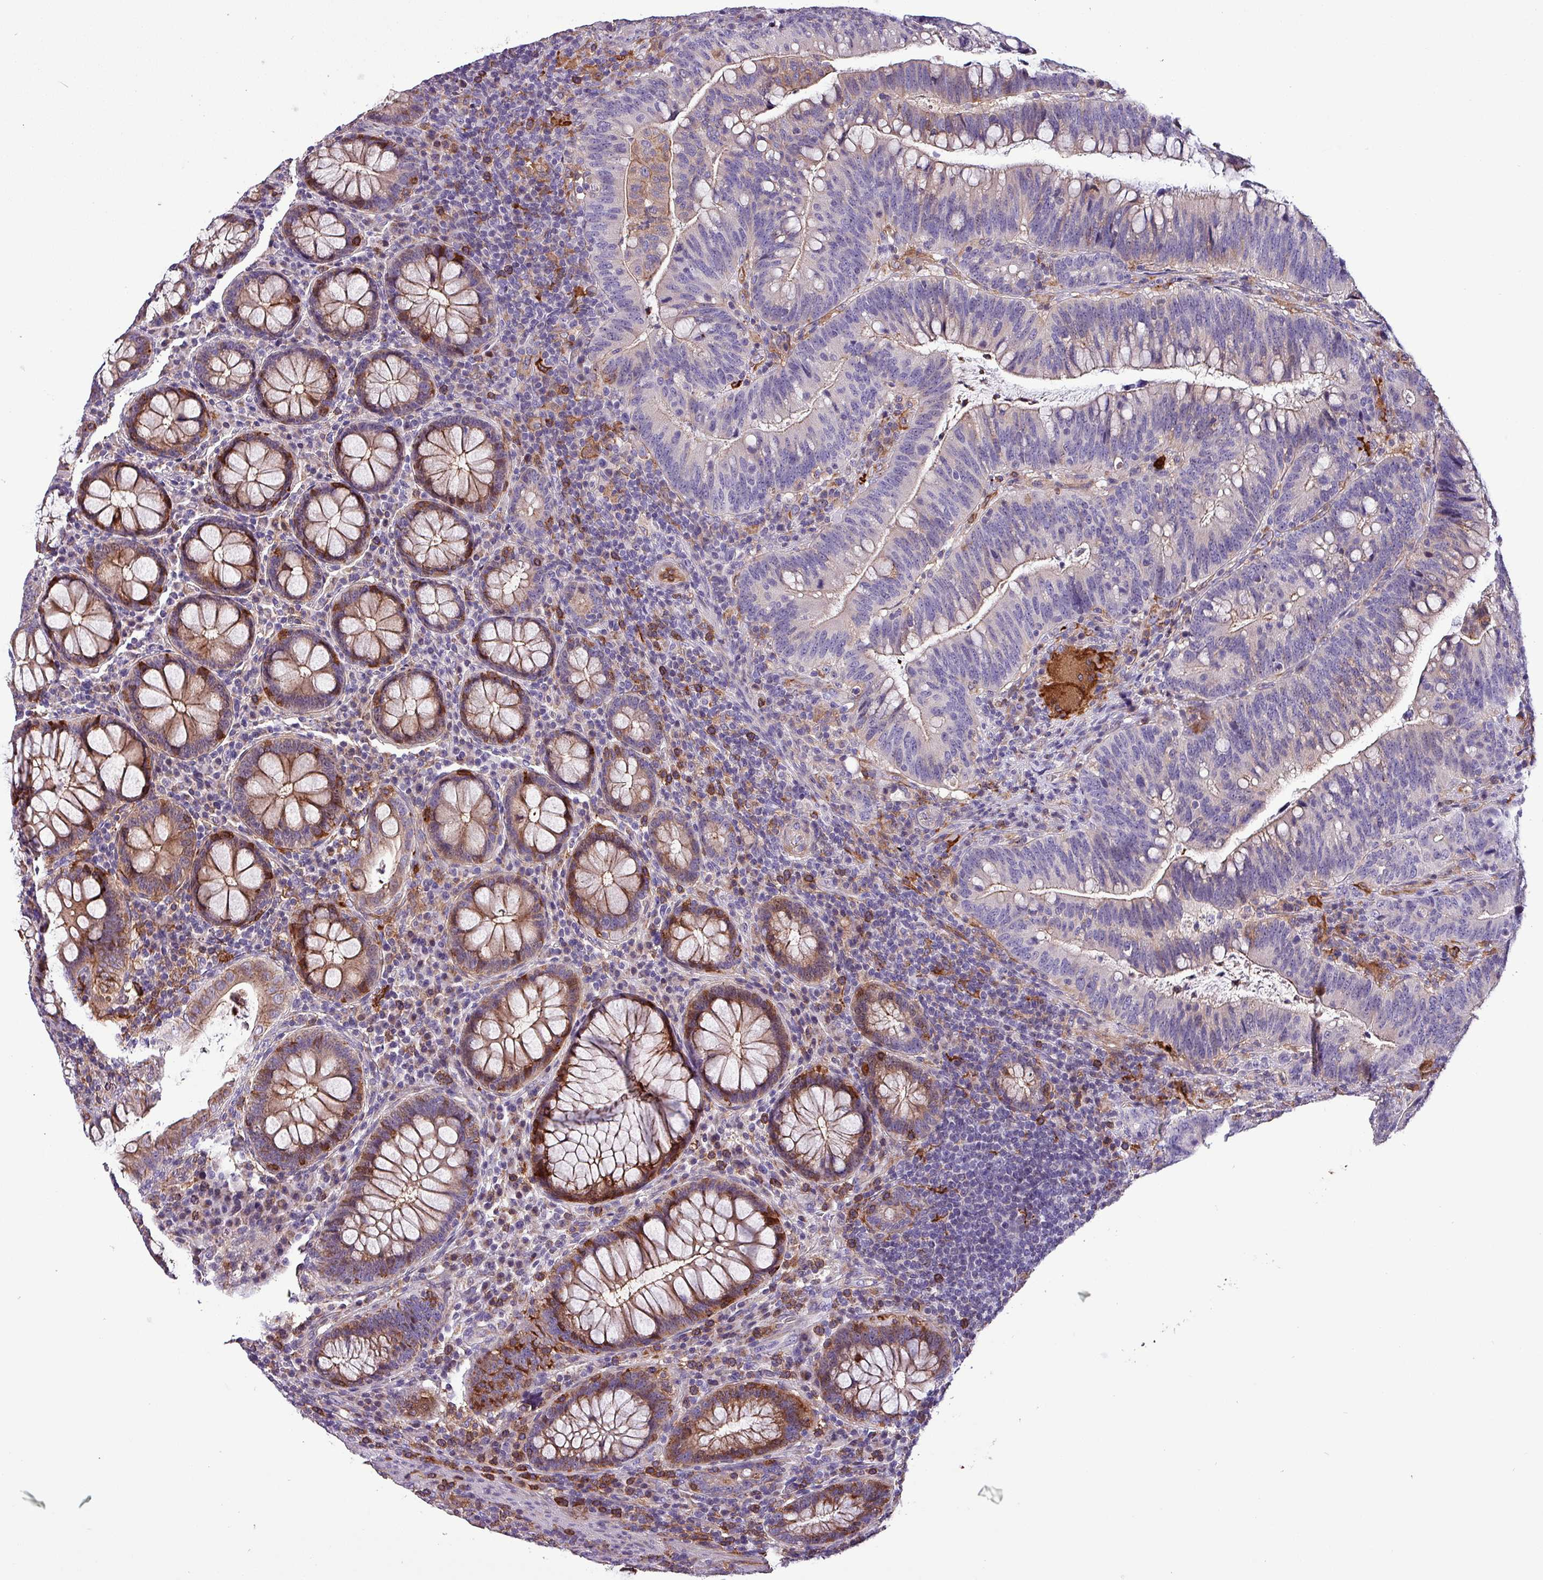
{"staining": {"intensity": "negative", "quantity": "none", "location": "none"}, "tissue": "colorectal cancer", "cell_type": "Tumor cells", "image_type": "cancer", "snomed": [{"axis": "morphology", "description": "Adenocarcinoma, NOS"}, {"axis": "topography", "description": "Colon"}], "caption": "An image of human adenocarcinoma (colorectal) is negative for staining in tumor cells.", "gene": "SCIN", "patient": {"sex": "female", "age": 66}}